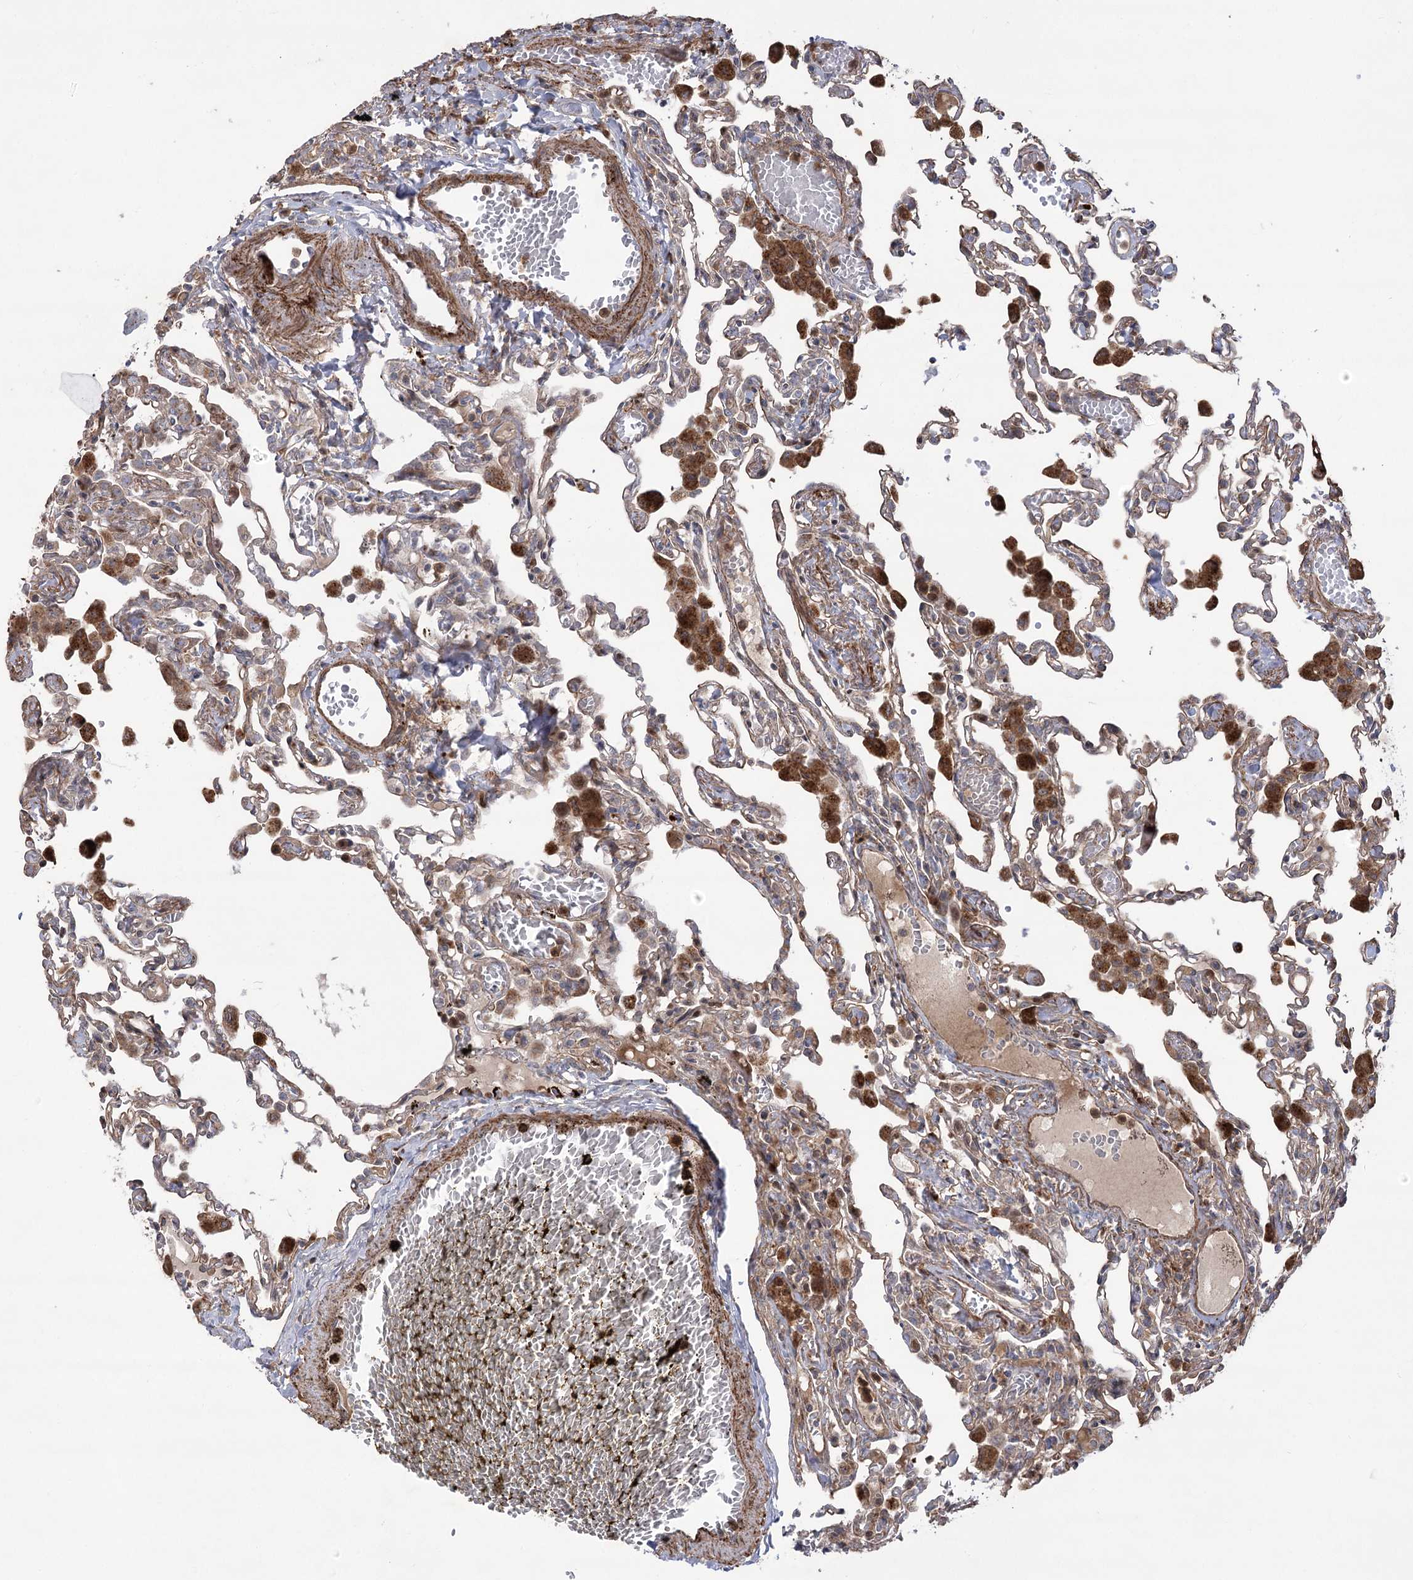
{"staining": {"intensity": "weak", "quantity": "<25%", "location": "cytoplasmic/membranous"}, "tissue": "lung", "cell_type": "Alveolar cells", "image_type": "normal", "snomed": [{"axis": "morphology", "description": "Normal tissue, NOS"}, {"axis": "topography", "description": "Bronchus"}, {"axis": "topography", "description": "Lung"}], "caption": "This micrograph is of benign lung stained with immunohistochemistry (IHC) to label a protein in brown with the nuclei are counter-stained blue. There is no staining in alveolar cells.", "gene": "RNF24", "patient": {"sex": "female", "age": 49}}